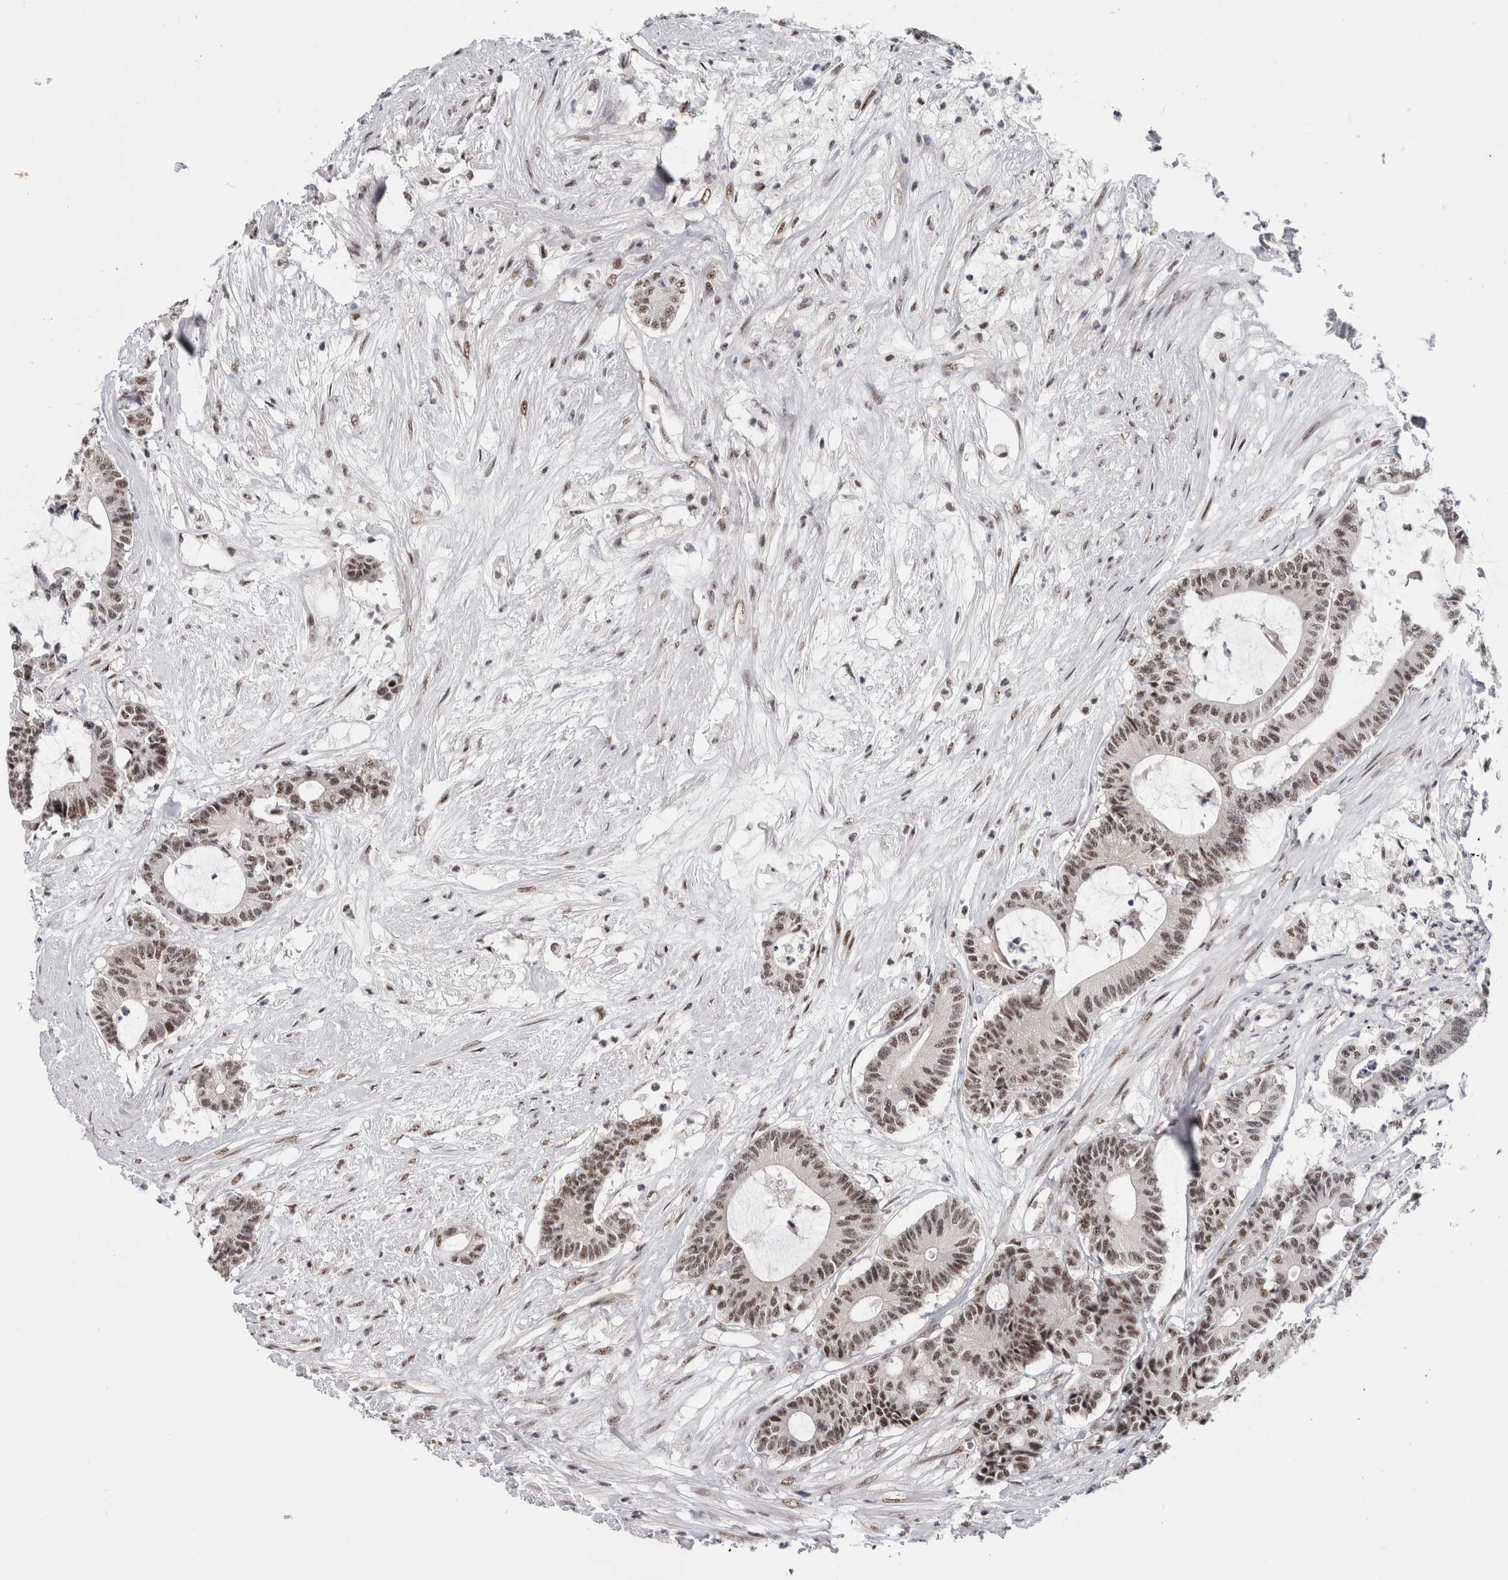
{"staining": {"intensity": "moderate", "quantity": ">75%", "location": "nuclear"}, "tissue": "colorectal cancer", "cell_type": "Tumor cells", "image_type": "cancer", "snomed": [{"axis": "morphology", "description": "Adenocarcinoma, NOS"}, {"axis": "topography", "description": "Colon"}], "caption": "Protein expression analysis of adenocarcinoma (colorectal) shows moderate nuclear positivity in approximately >75% of tumor cells.", "gene": "MKNK1", "patient": {"sex": "female", "age": 84}}